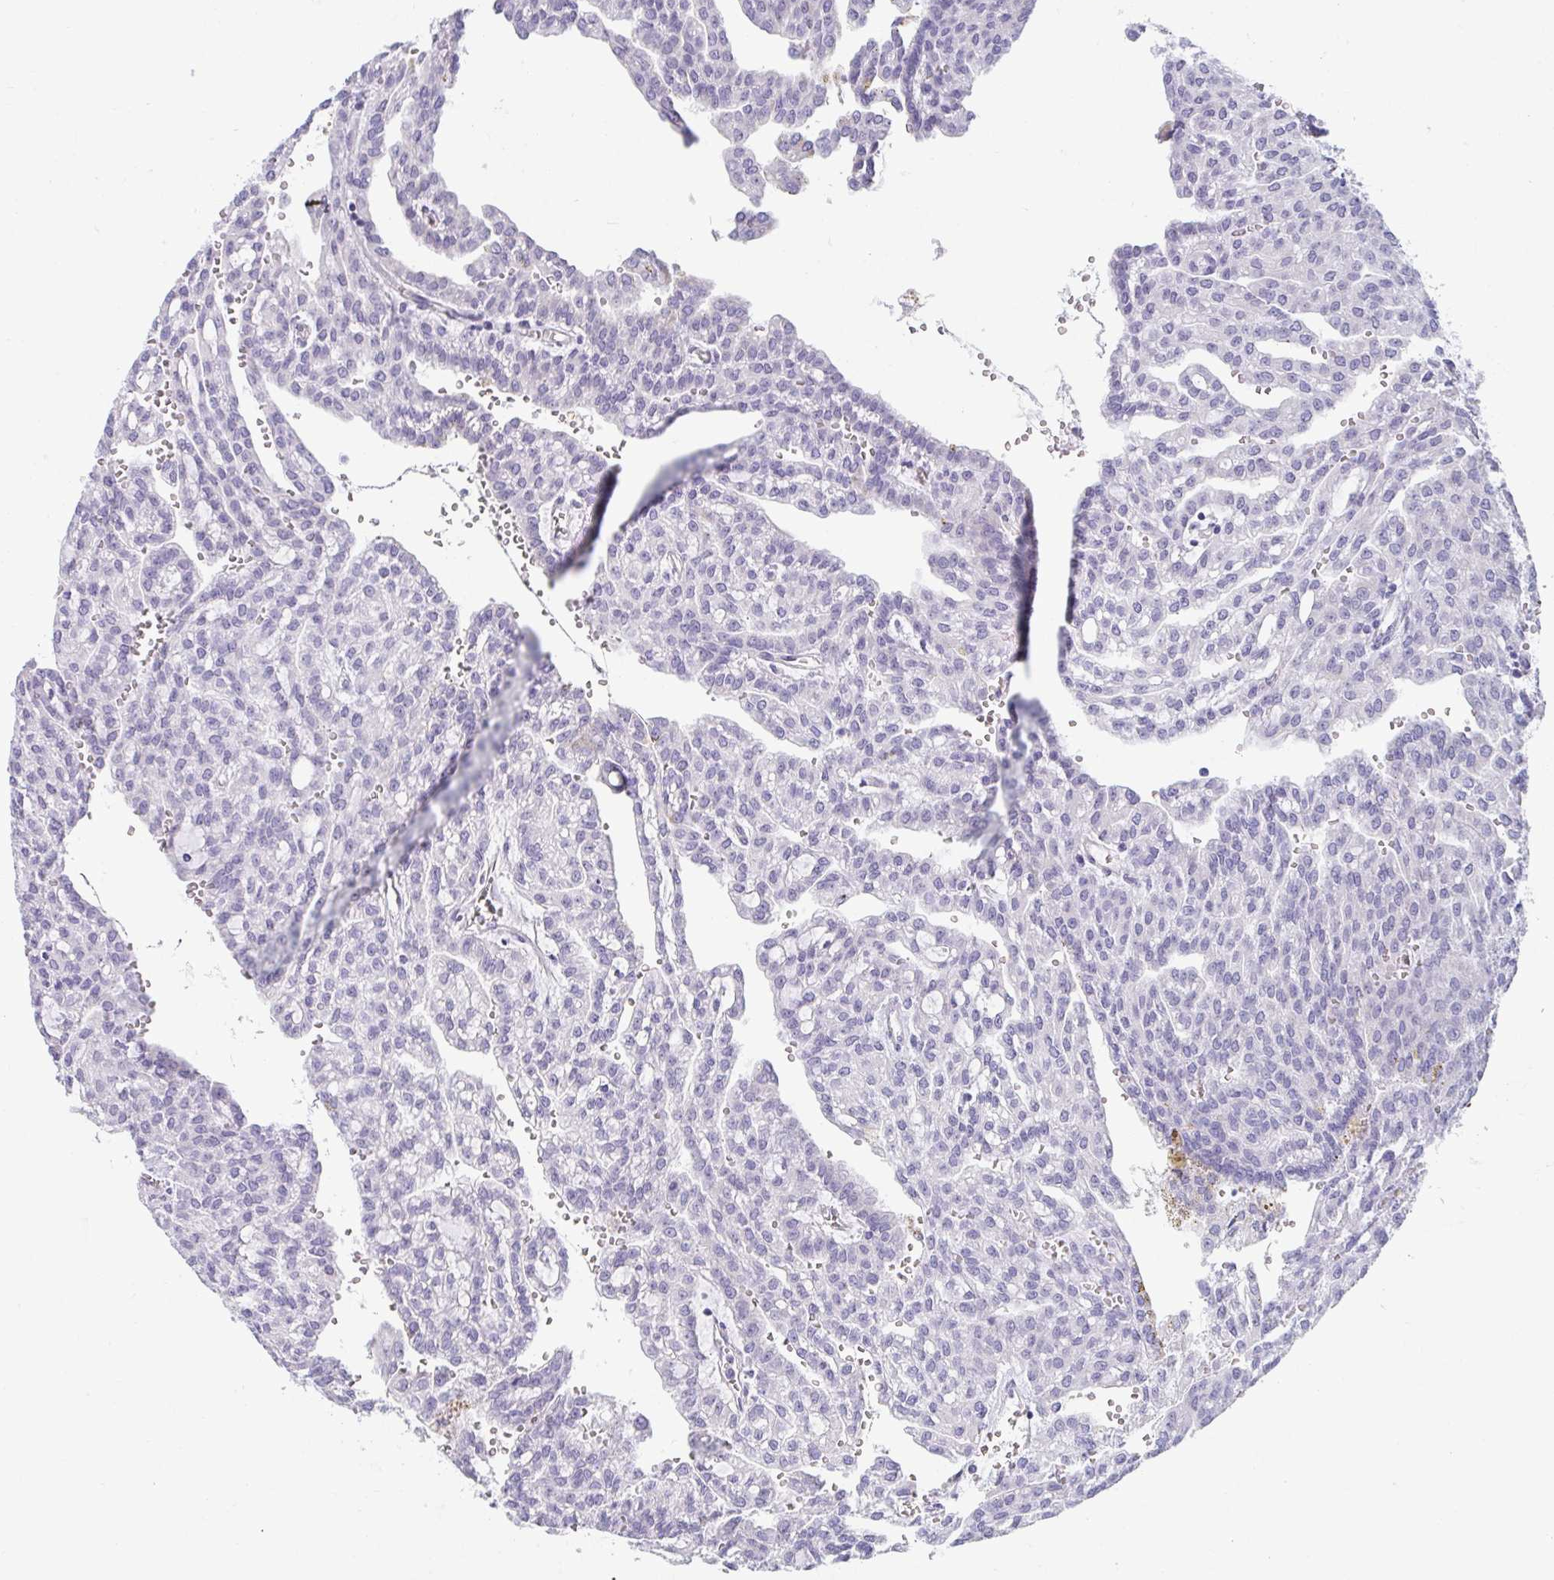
{"staining": {"intensity": "negative", "quantity": "none", "location": "none"}, "tissue": "renal cancer", "cell_type": "Tumor cells", "image_type": "cancer", "snomed": [{"axis": "morphology", "description": "Adenocarcinoma, NOS"}, {"axis": "topography", "description": "Kidney"}], "caption": "The micrograph displays no significant staining in tumor cells of renal adenocarcinoma.", "gene": "SHROOM1", "patient": {"sex": "male", "age": 63}}